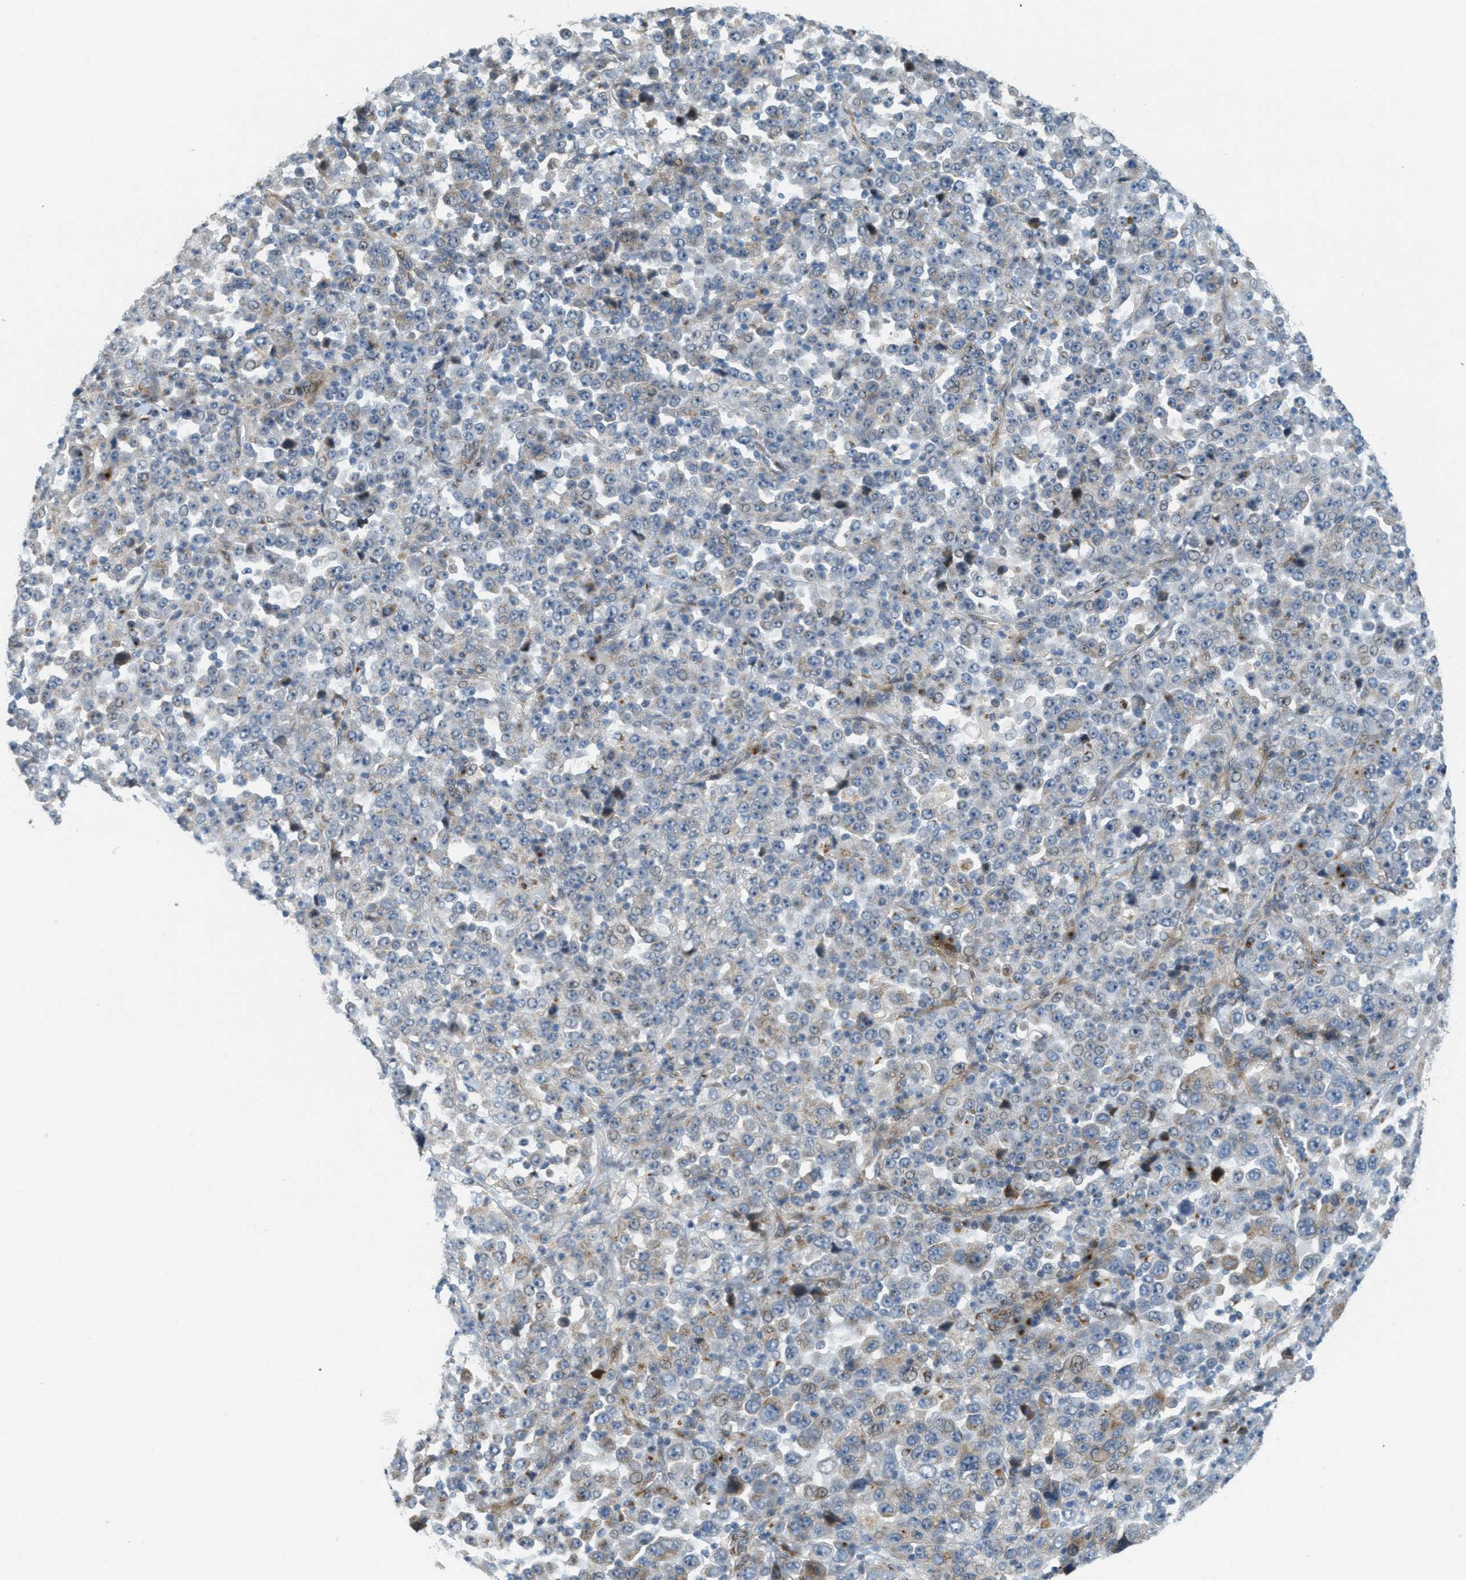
{"staining": {"intensity": "negative", "quantity": "none", "location": "none"}, "tissue": "stomach cancer", "cell_type": "Tumor cells", "image_type": "cancer", "snomed": [{"axis": "morphology", "description": "Normal tissue, NOS"}, {"axis": "morphology", "description": "Adenocarcinoma, NOS"}, {"axis": "topography", "description": "Stomach, upper"}, {"axis": "topography", "description": "Stomach"}], "caption": "High power microscopy photomicrograph of an IHC histopathology image of adenocarcinoma (stomach), revealing no significant expression in tumor cells. (DAB IHC visualized using brightfield microscopy, high magnification).", "gene": "ZFPL1", "patient": {"sex": "male", "age": 59}}